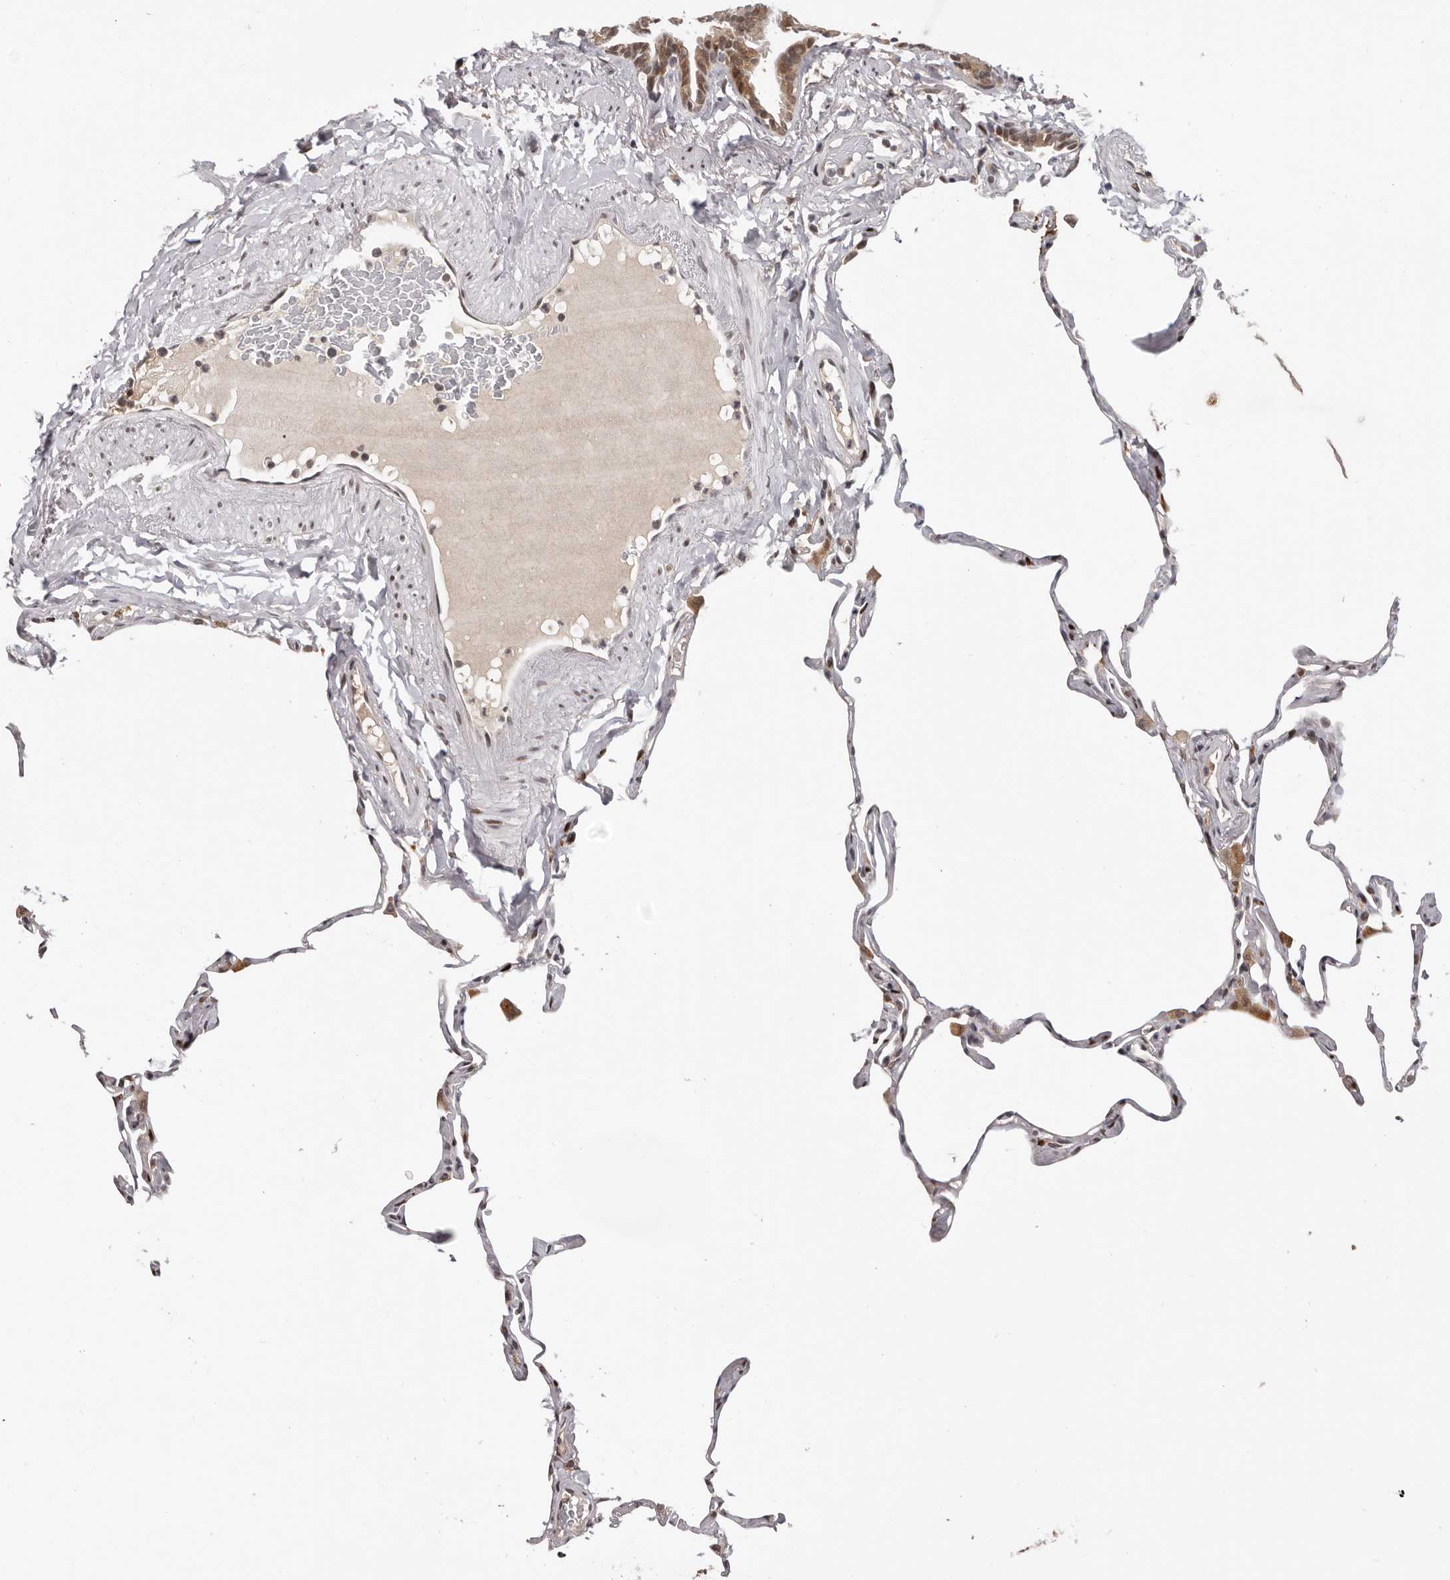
{"staining": {"intensity": "negative", "quantity": "none", "location": "none"}, "tissue": "lung", "cell_type": "Alveolar cells", "image_type": "normal", "snomed": [{"axis": "morphology", "description": "Normal tissue, NOS"}, {"axis": "topography", "description": "Lung"}], "caption": "Human lung stained for a protein using IHC reveals no expression in alveolar cells.", "gene": "TBX5", "patient": {"sex": "male", "age": 65}}